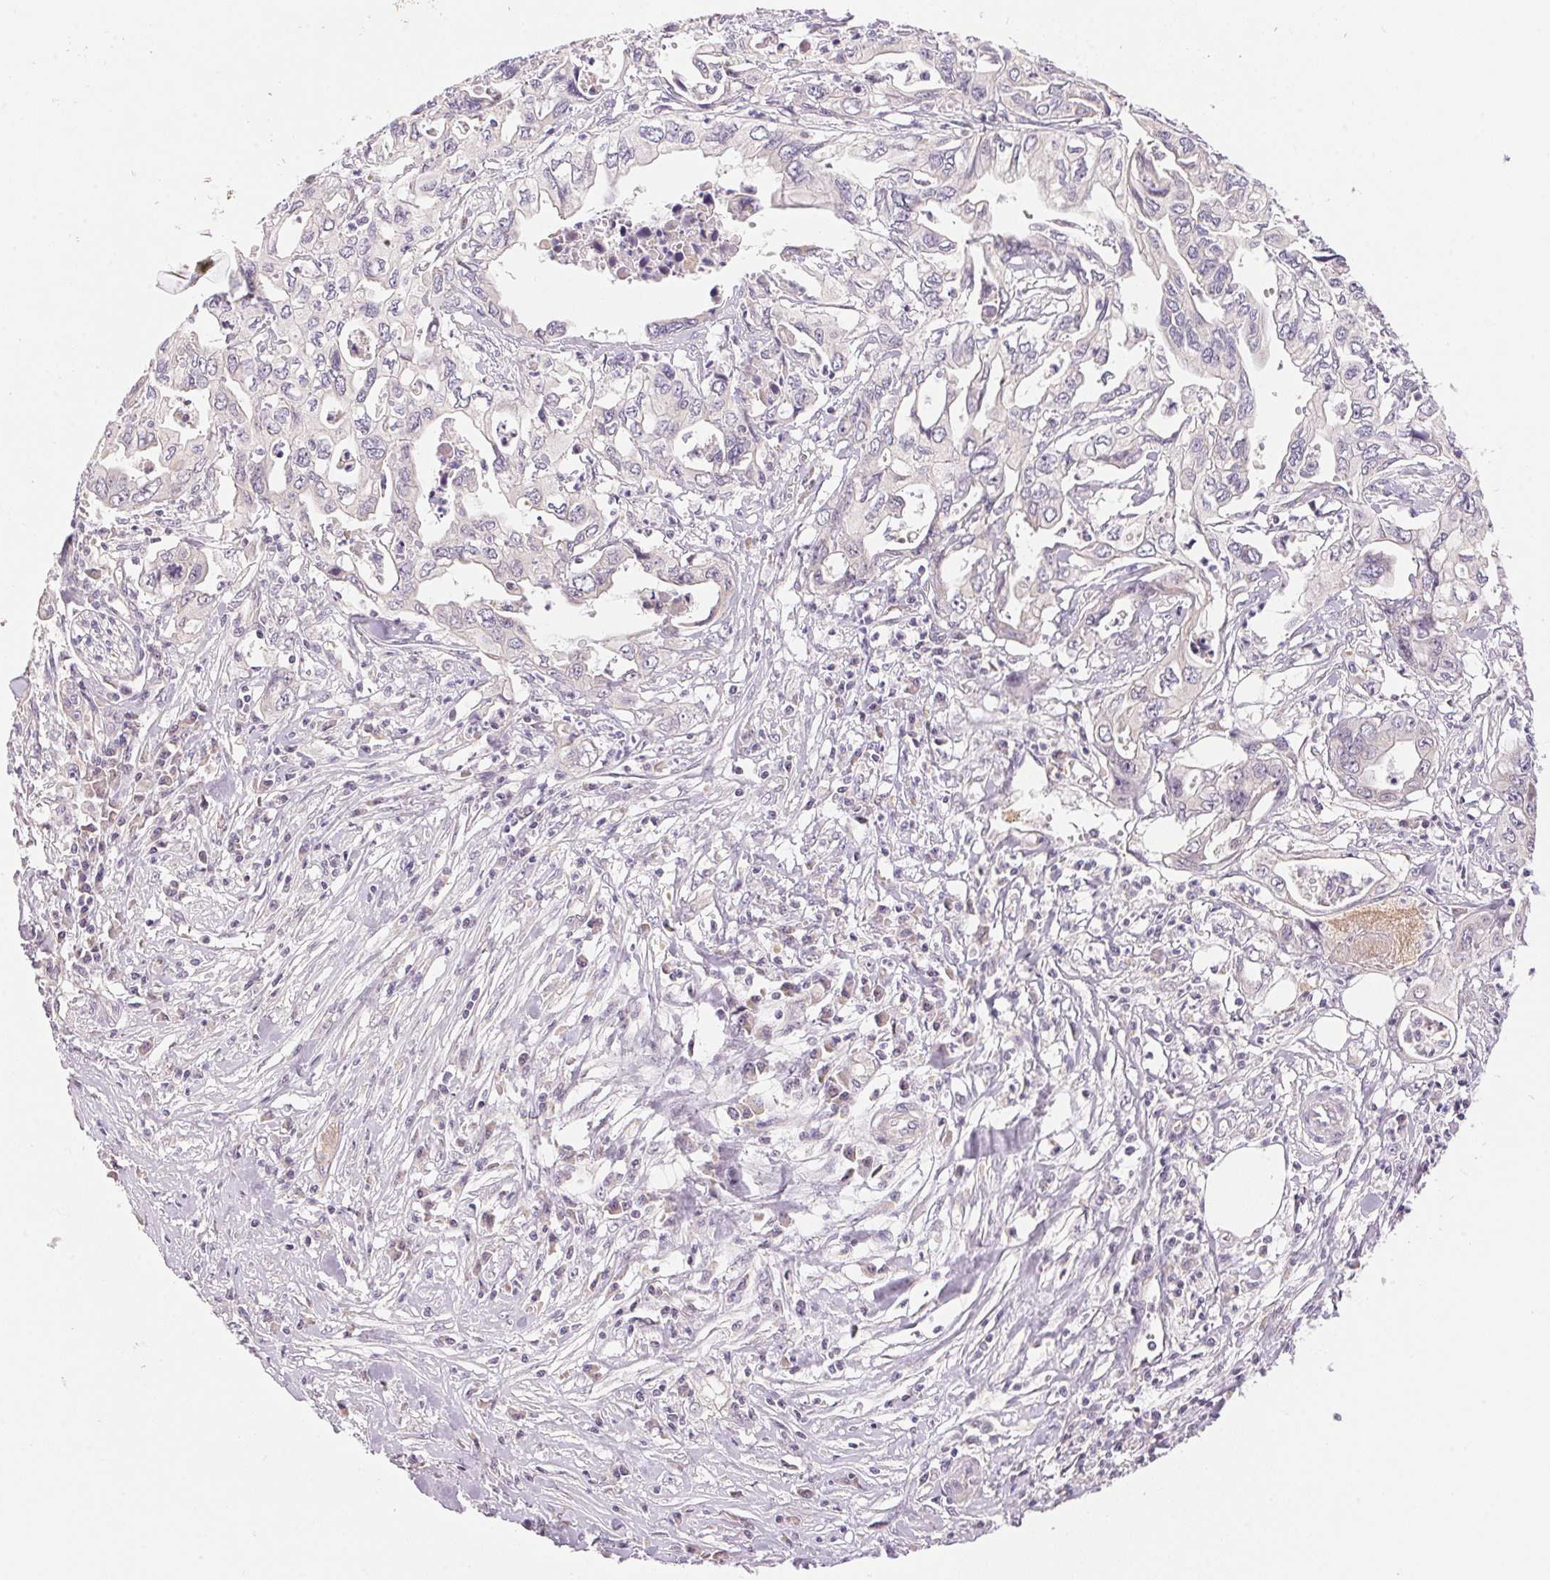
{"staining": {"intensity": "negative", "quantity": "none", "location": "none"}, "tissue": "pancreatic cancer", "cell_type": "Tumor cells", "image_type": "cancer", "snomed": [{"axis": "morphology", "description": "Adenocarcinoma, NOS"}, {"axis": "topography", "description": "Pancreas"}], "caption": "The photomicrograph demonstrates no staining of tumor cells in adenocarcinoma (pancreatic).", "gene": "BNIP5", "patient": {"sex": "male", "age": 68}}